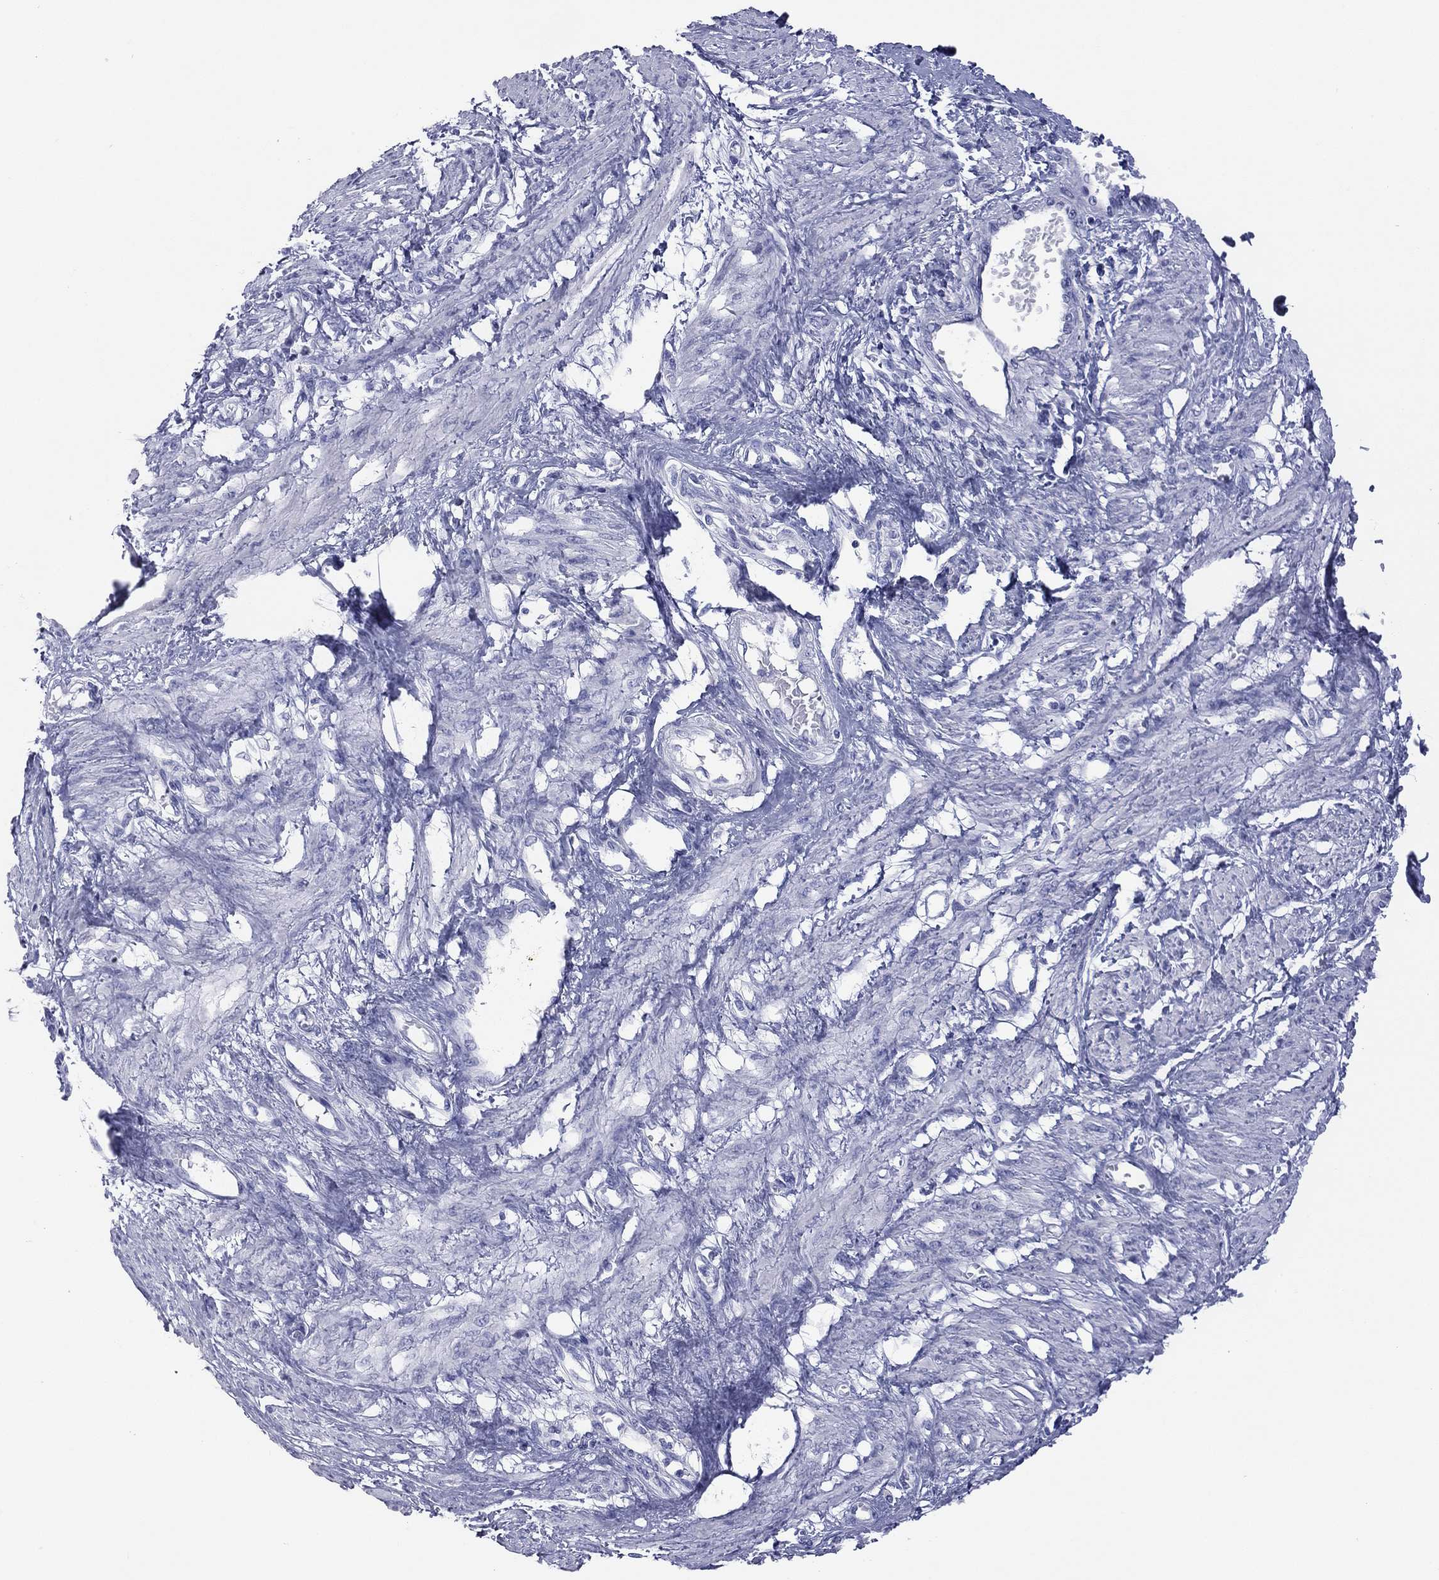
{"staining": {"intensity": "negative", "quantity": "none", "location": "none"}, "tissue": "smooth muscle", "cell_type": "Smooth muscle cells", "image_type": "normal", "snomed": [{"axis": "morphology", "description": "Normal tissue, NOS"}, {"axis": "topography", "description": "Smooth muscle"}, {"axis": "topography", "description": "Uterus"}], "caption": "High magnification brightfield microscopy of benign smooth muscle stained with DAB (brown) and counterstained with hematoxylin (blue): smooth muscle cells show no significant staining. (DAB (3,3'-diaminobenzidine) immunohistochemistry with hematoxylin counter stain).", "gene": "VSIG10", "patient": {"sex": "female", "age": 39}}